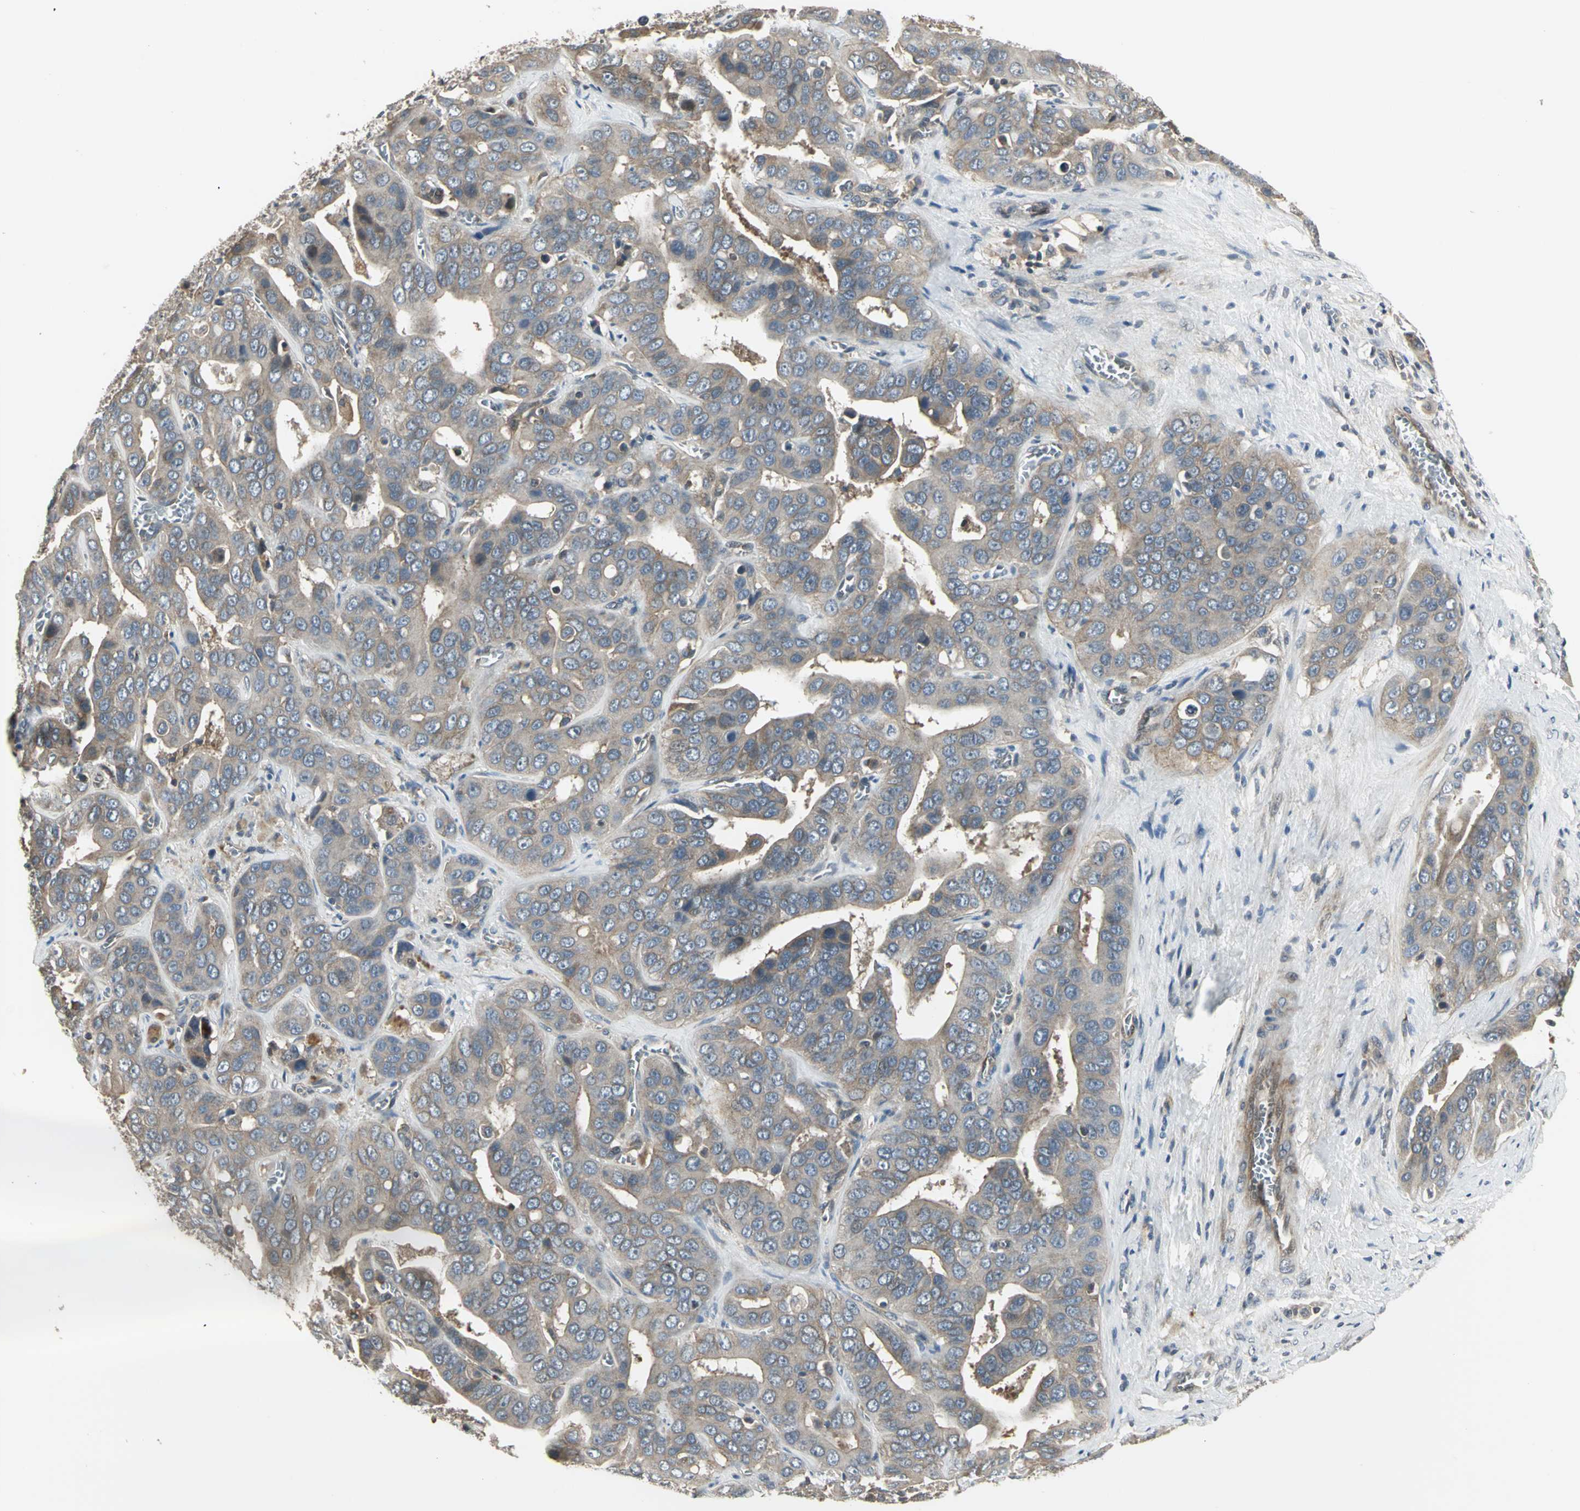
{"staining": {"intensity": "moderate", "quantity": ">75%", "location": "cytoplasmic/membranous"}, "tissue": "liver cancer", "cell_type": "Tumor cells", "image_type": "cancer", "snomed": [{"axis": "morphology", "description": "Cholangiocarcinoma"}, {"axis": "topography", "description": "Liver"}], "caption": "DAB (3,3'-diaminobenzidine) immunohistochemical staining of human liver cholangiocarcinoma shows moderate cytoplasmic/membranous protein expression in about >75% of tumor cells.", "gene": "PFDN1", "patient": {"sex": "female", "age": 52}}